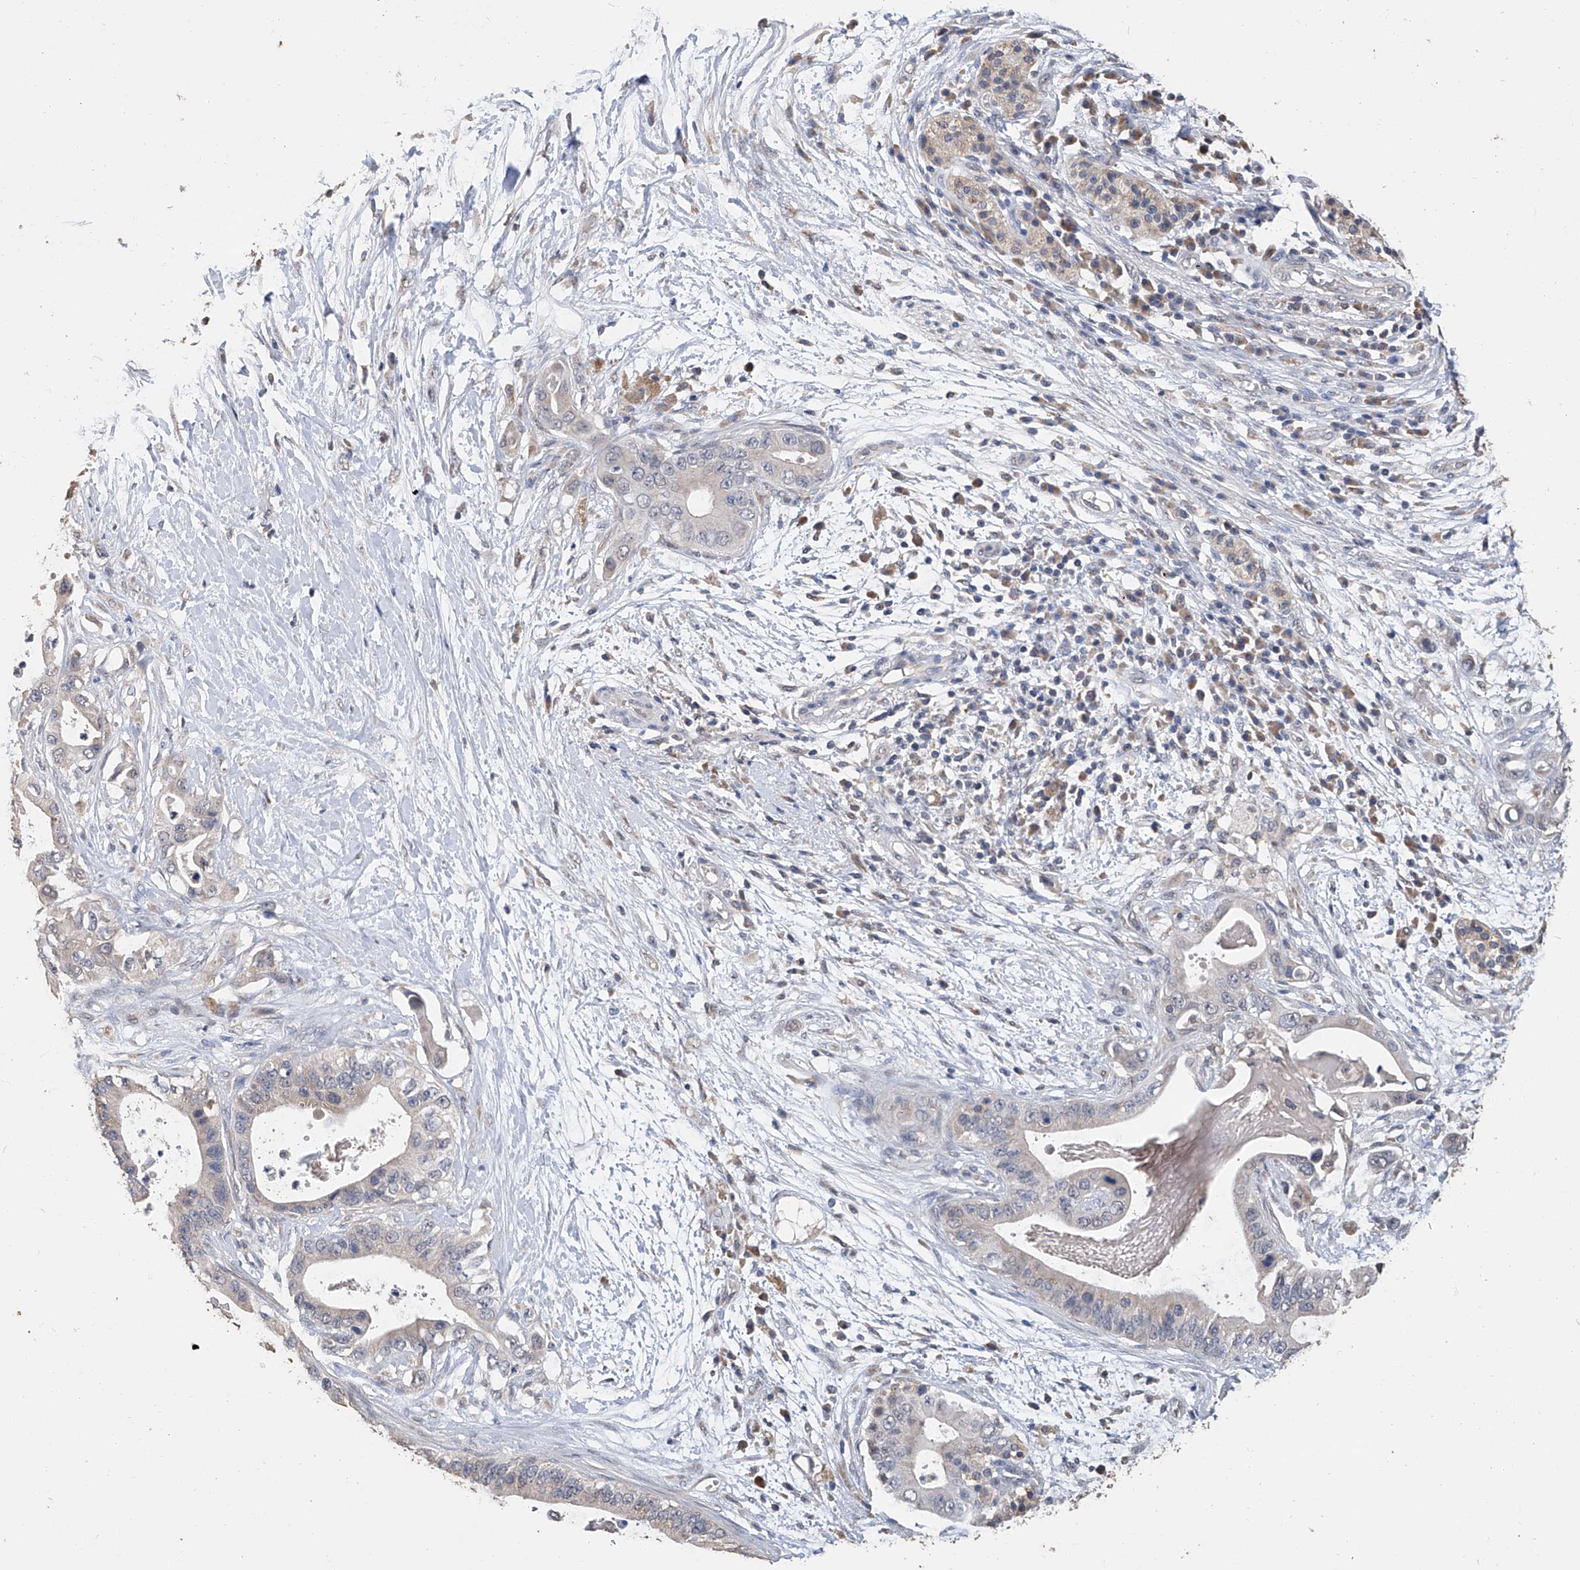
{"staining": {"intensity": "negative", "quantity": "none", "location": "none"}, "tissue": "pancreatic cancer", "cell_type": "Tumor cells", "image_type": "cancer", "snomed": [{"axis": "morphology", "description": "Adenocarcinoma, NOS"}, {"axis": "topography", "description": "Pancreas"}], "caption": "Tumor cells show no significant protein staining in adenocarcinoma (pancreatic). (DAB (3,3'-diaminobenzidine) immunohistochemistry (IHC), high magnification).", "gene": "GPT", "patient": {"sex": "male", "age": 77}}